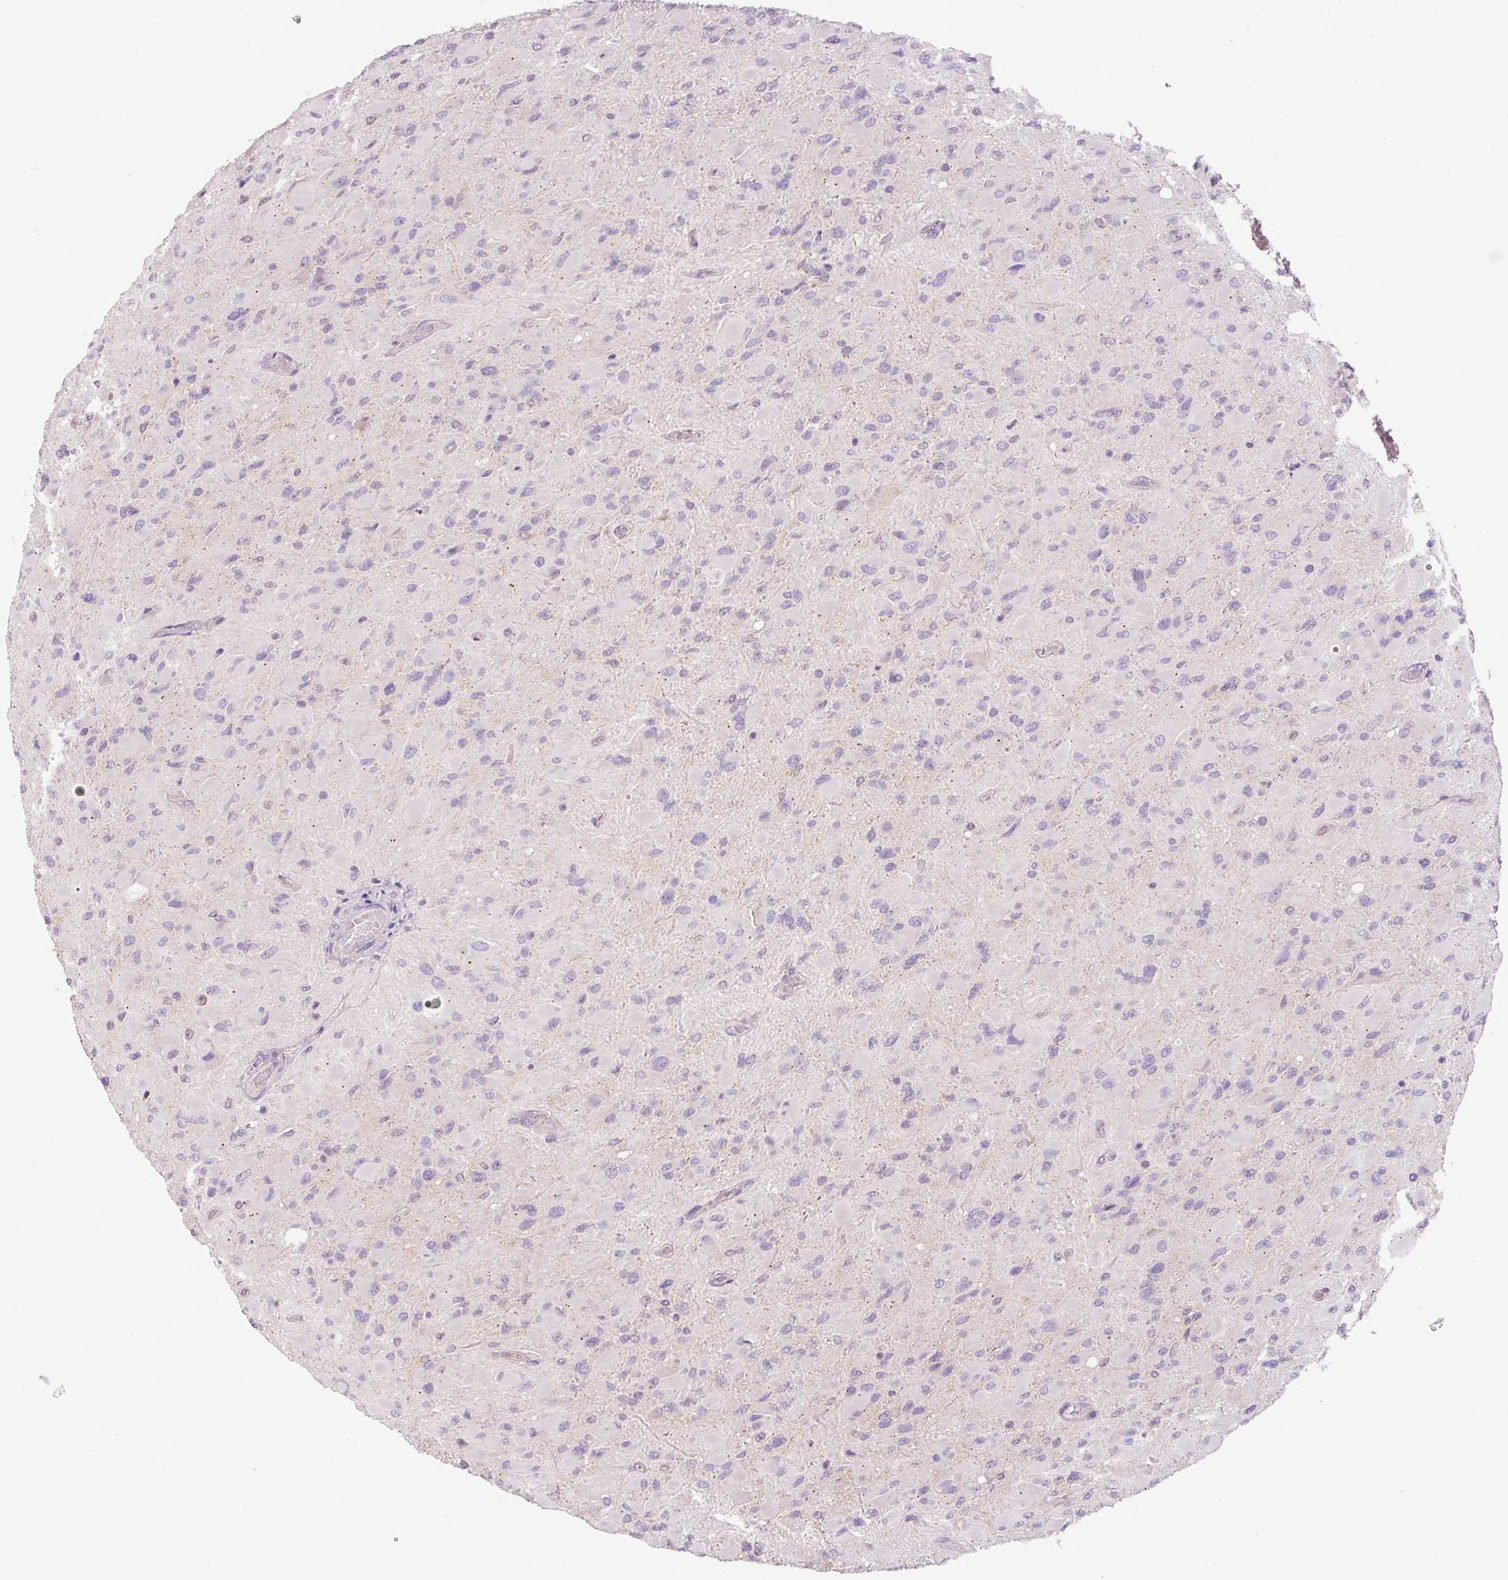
{"staining": {"intensity": "negative", "quantity": "none", "location": "none"}, "tissue": "glioma", "cell_type": "Tumor cells", "image_type": "cancer", "snomed": [{"axis": "morphology", "description": "Glioma, malignant, High grade"}, {"axis": "topography", "description": "Cerebral cortex"}], "caption": "This is an IHC photomicrograph of human glioma. There is no staining in tumor cells.", "gene": "PNPLA5", "patient": {"sex": "female", "age": 36}}